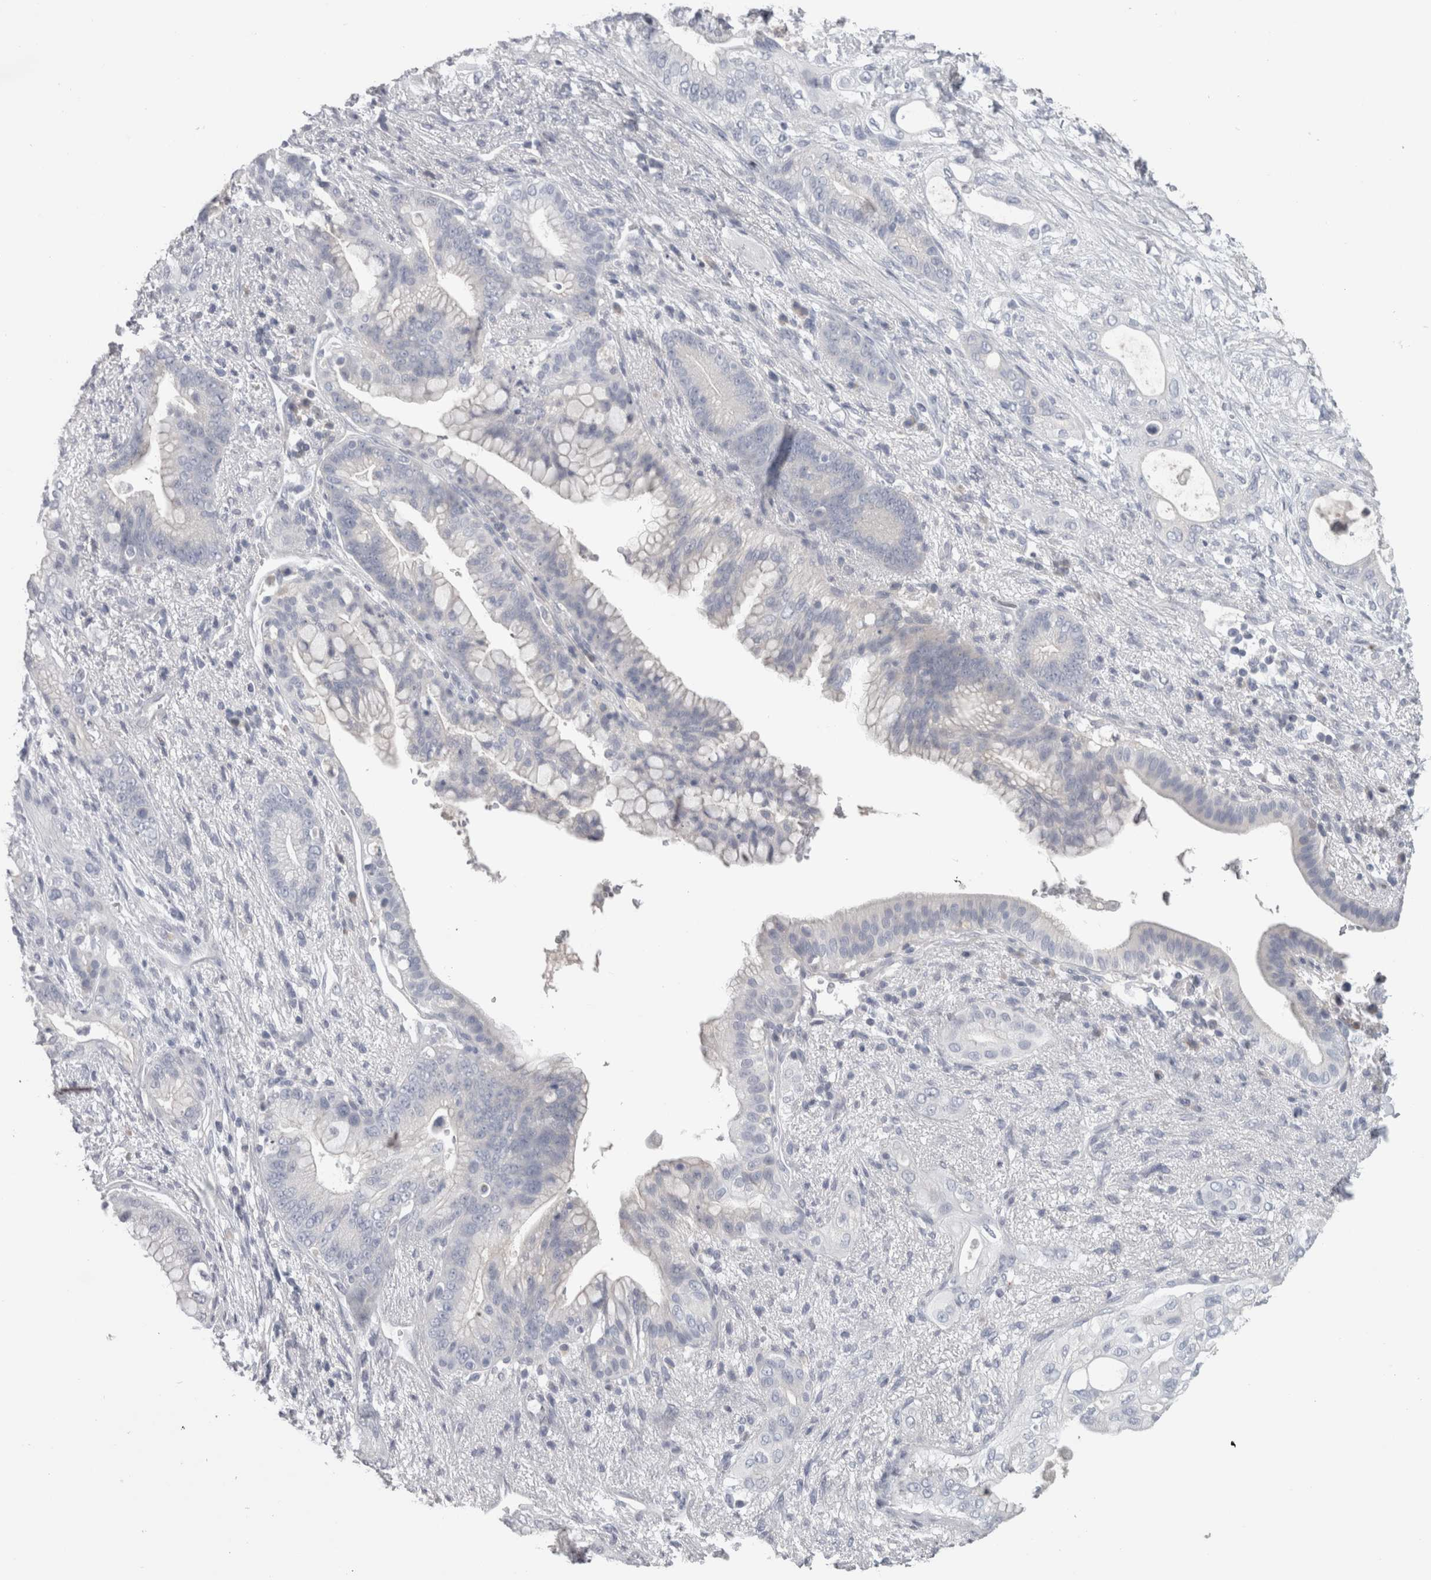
{"staining": {"intensity": "negative", "quantity": "none", "location": "none"}, "tissue": "pancreatic cancer", "cell_type": "Tumor cells", "image_type": "cancer", "snomed": [{"axis": "morphology", "description": "Adenocarcinoma, NOS"}, {"axis": "topography", "description": "Pancreas"}], "caption": "Immunohistochemistry of human pancreatic cancer exhibits no positivity in tumor cells.", "gene": "TCAP", "patient": {"sex": "male", "age": 53}}